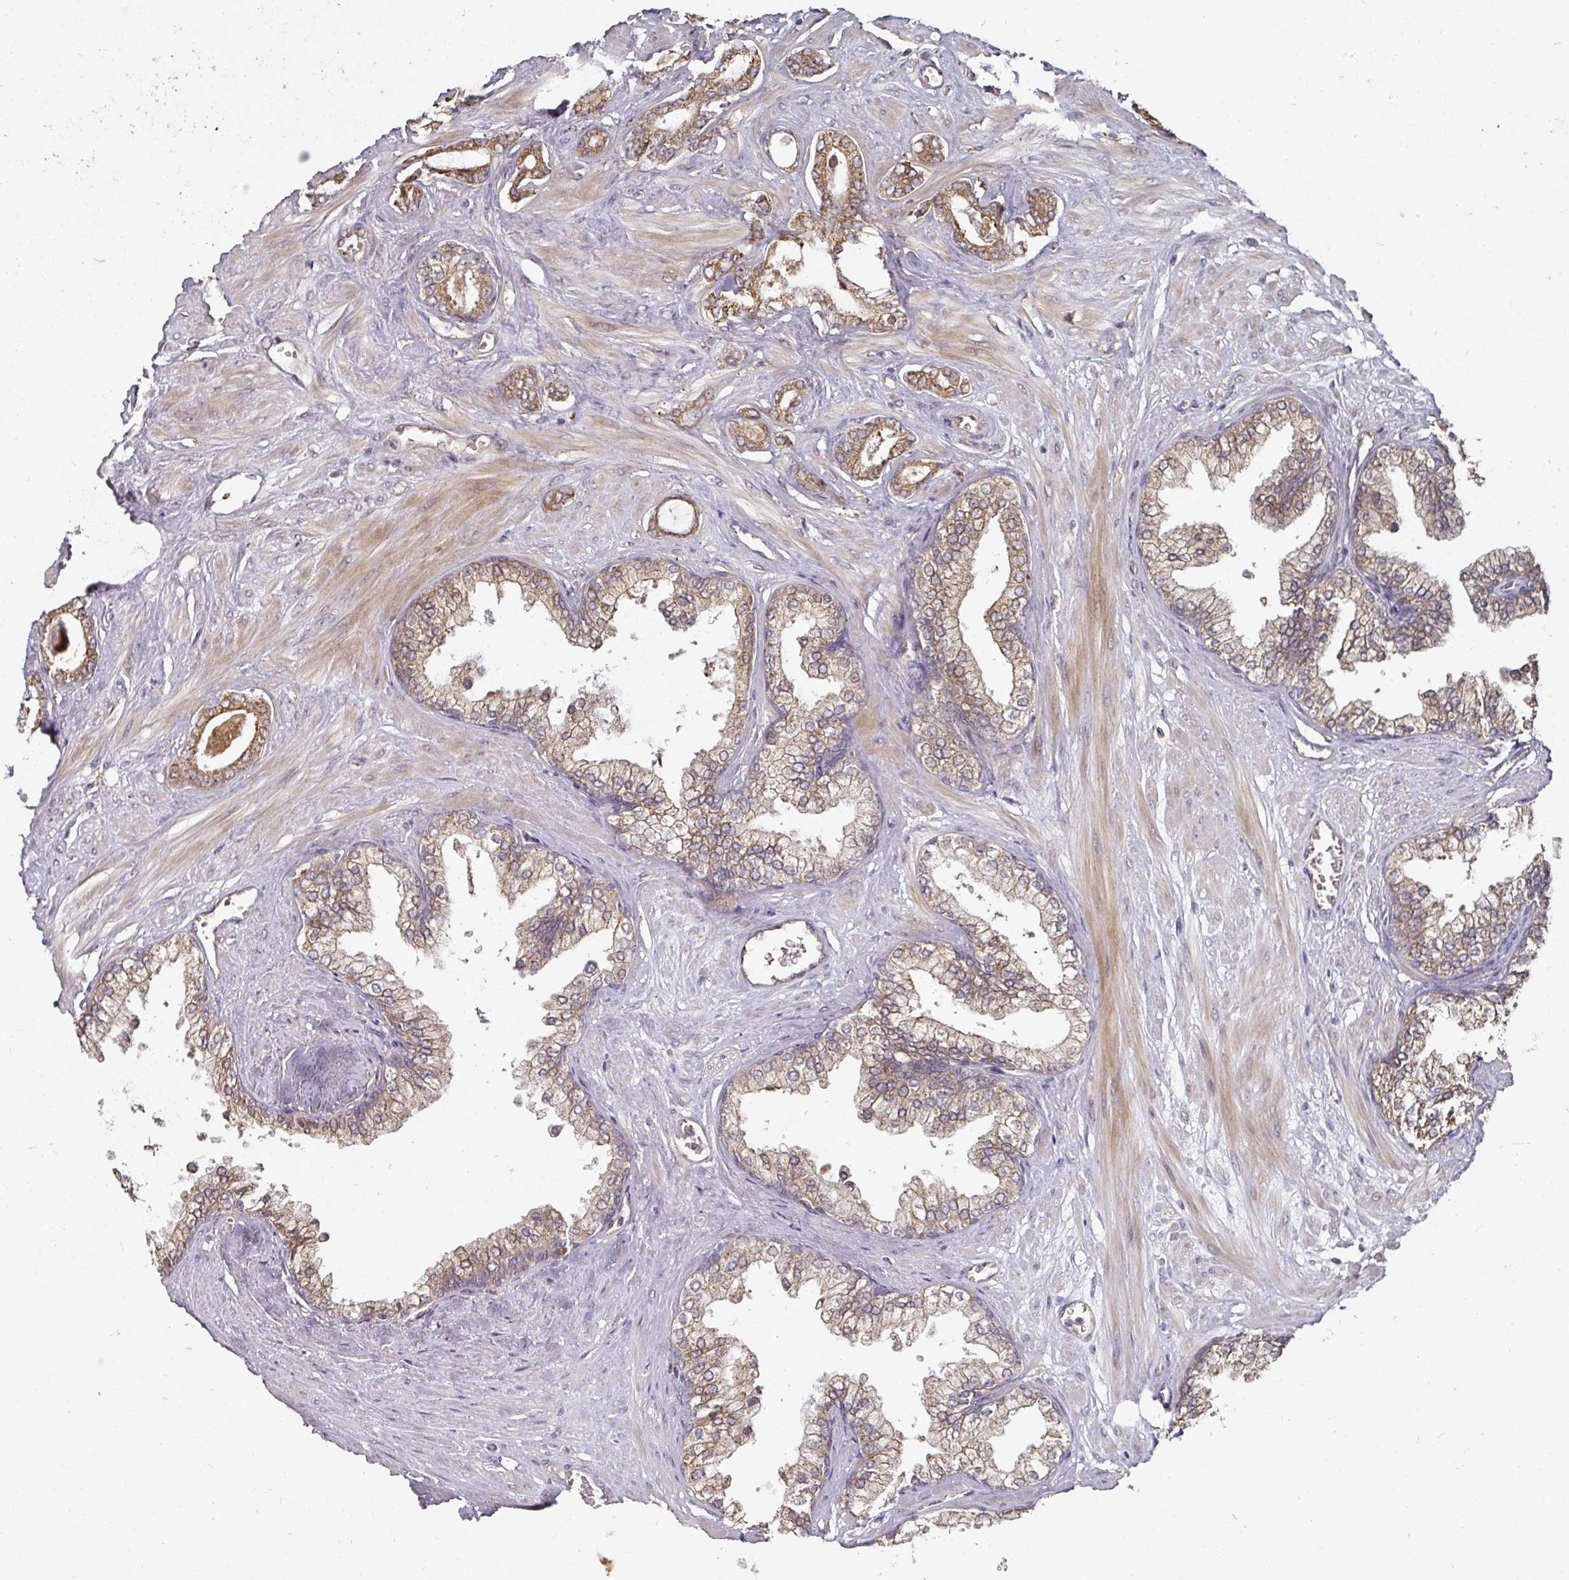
{"staining": {"intensity": "moderate", "quantity": ">75%", "location": "cytoplasmic/membranous"}, "tissue": "prostate cancer", "cell_type": "Tumor cells", "image_type": "cancer", "snomed": [{"axis": "morphology", "description": "Adenocarcinoma, Low grade"}, {"axis": "topography", "description": "Prostate"}], "caption": "Immunohistochemical staining of human prostate adenocarcinoma (low-grade) exhibits moderate cytoplasmic/membranous protein positivity in about >75% of tumor cells. (DAB (3,3'-diaminobenzidine) IHC with brightfield microscopy, high magnification).", "gene": "CEP95", "patient": {"sex": "male", "age": 60}}